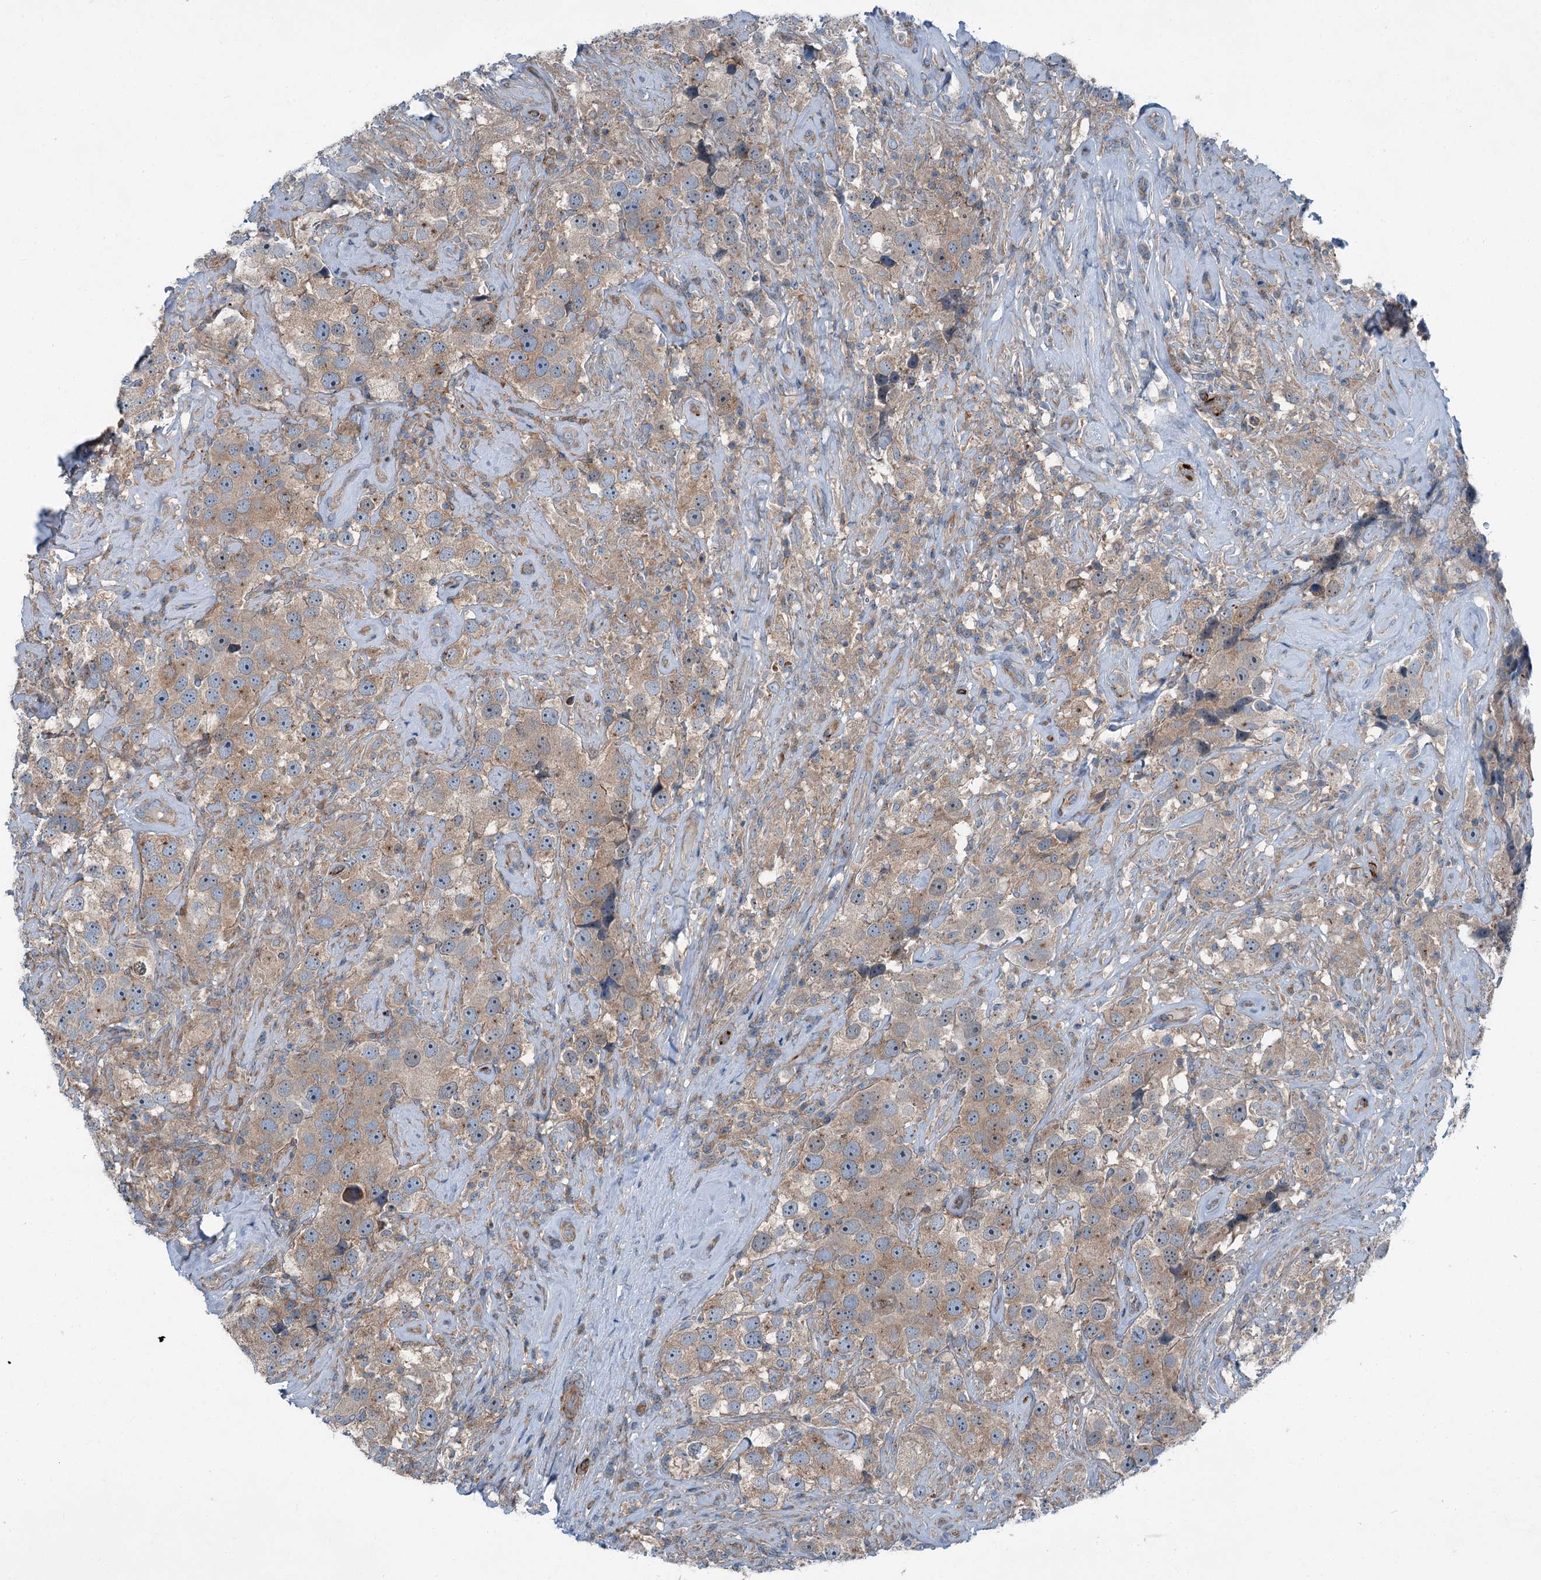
{"staining": {"intensity": "weak", "quantity": ">75%", "location": "cytoplasmic/membranous"}, "tissue": "testis cancer", "cell_type": "Tumor cells", "image_type": "cancer", "snomed": [{"axis": "morphology", "description": "Seminoma, NOS"}, {"axis": "topography", "description": "Testis"}], "caption": "Protein staining of seminoma (testis) tissue shows weak cytoplasmic/membranous expression in about >75% of tumor cells. (brown staining indicates protein expression, while blue staining denotes nuclei).", "gene": "AXL", "patient": {"sex": "male", "age": 49}}